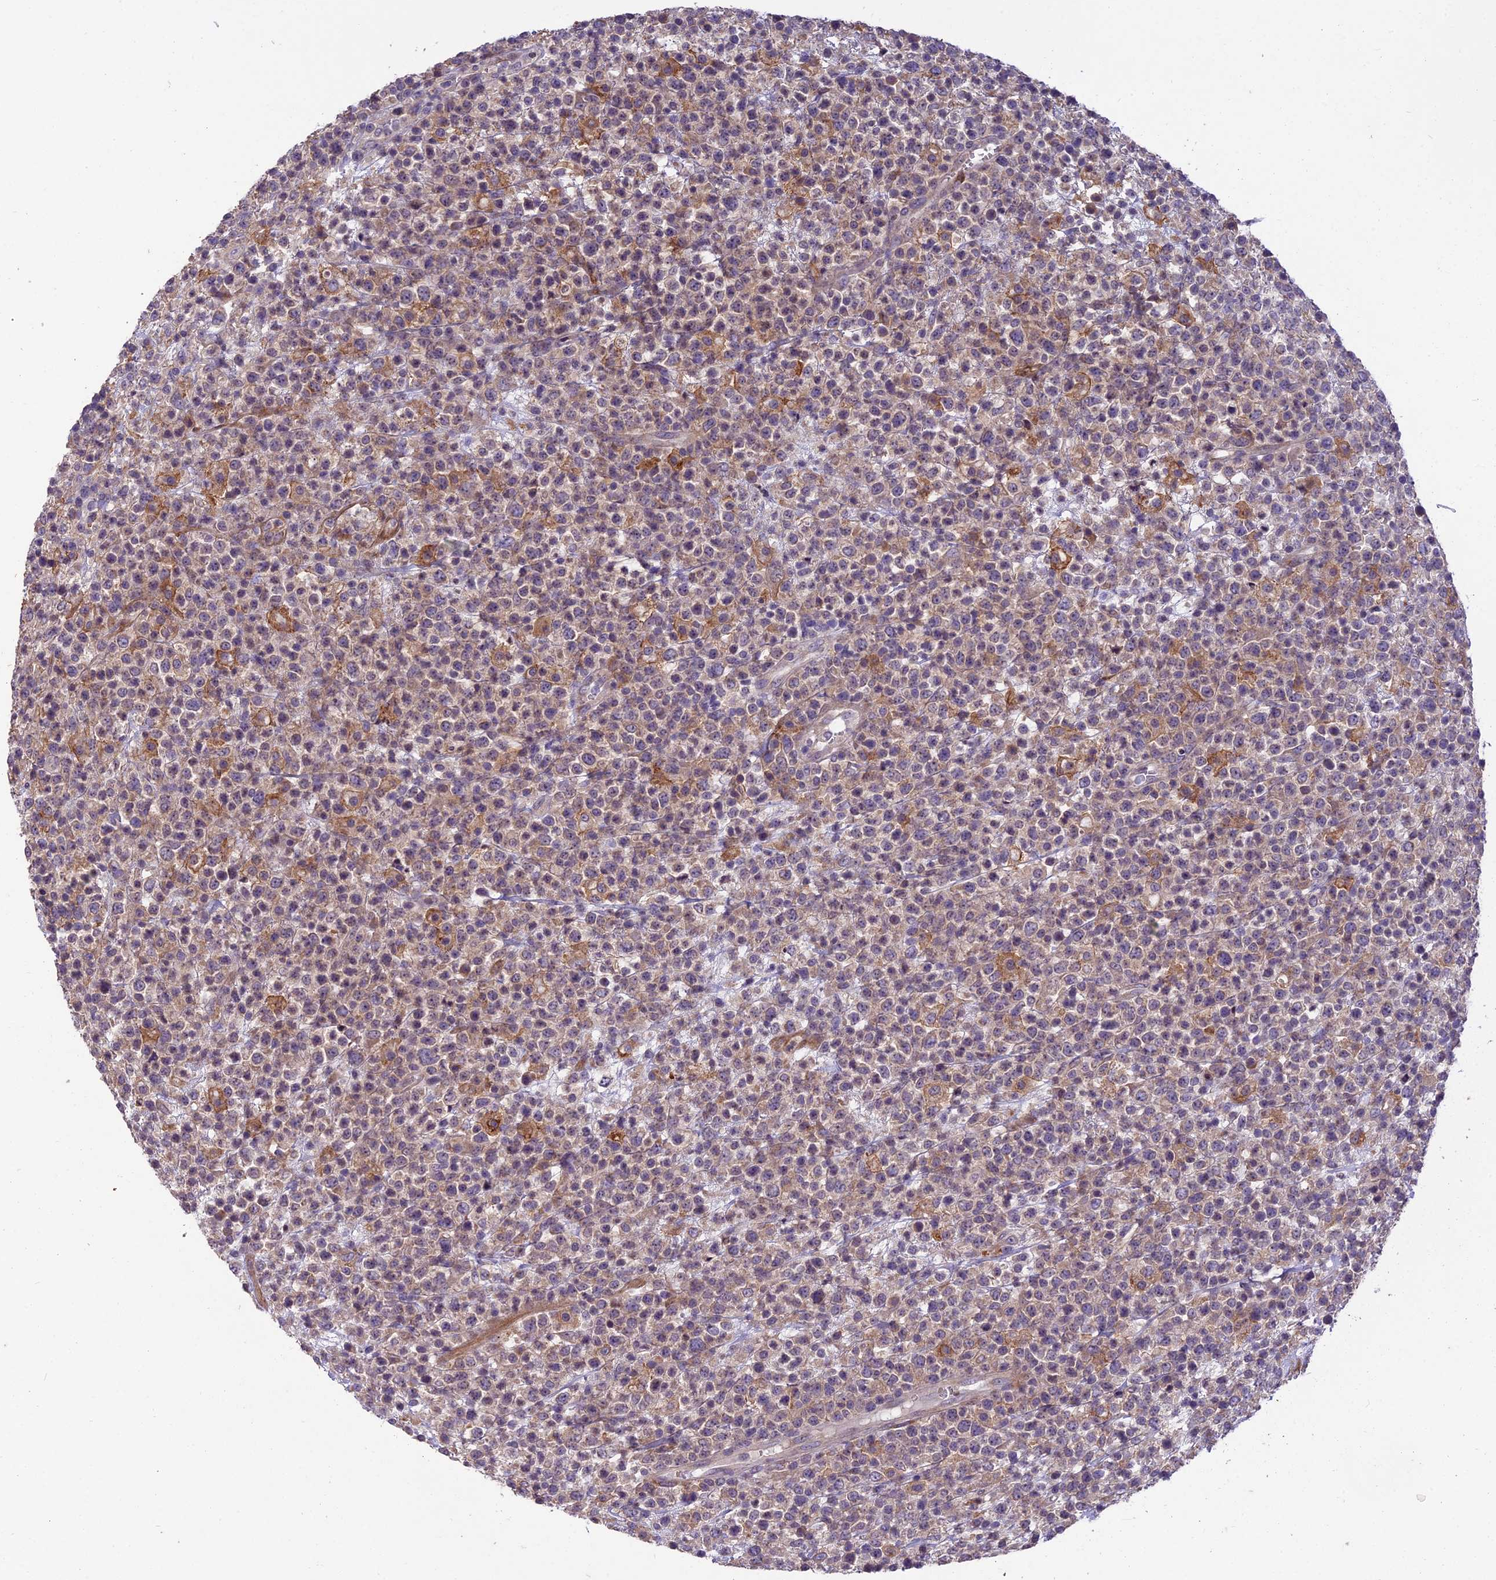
{"staining": {"intensity": "weak", "quantity": "25%-75%", "location": "cytoplasmic/membranous"}, "tissue": "lymphoma", "cell_type": "Tumor cells", "image_type": "cancer", "snomed": [{"axis": "morphology", "description": "Malignant lymphoma, non-Hodgkin's type, High grade"}, {"axis": "topography", "description": "Colon"}], "caption": "Human lymphoma stained for a protein (brown) reveals weak cytoplasmic/membranous positive positivity in about 25%-75% of tumor cells.", "gene": "CENPL", "patient": {"sex": "female", "age": 53}}